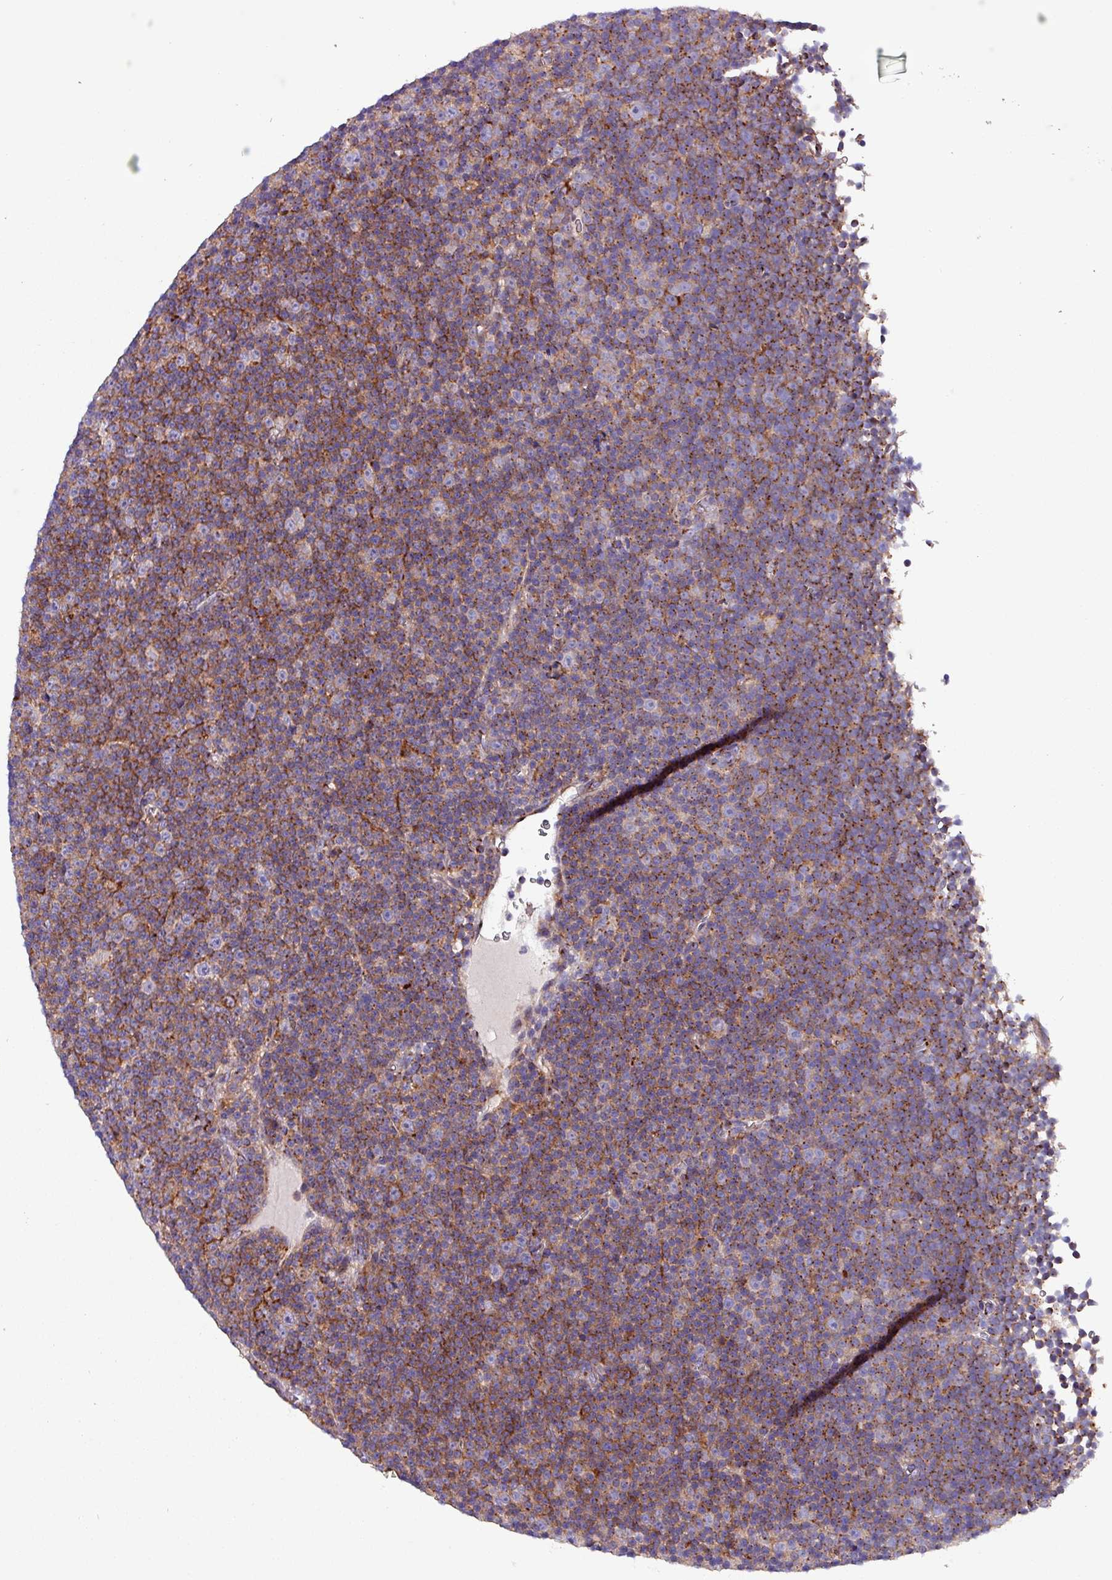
{"staining": {"intensity": "moderate", "quantity": "<25%", "location": "cytoplasmic/membranous"}, "tissue": "lymphoma", "cell_type": "Tumor cells", "image_type": "cancer", "snomed": [{"axis": "morphology", "description": "Malignant lymphoma, non-Hodgkin's type, Low grade"}, {"axis": "topography", "description": "Lymph node"}], "caption": "Low-grade malignant lymphoma, non-Hodgkin's type stained for a protein (brown) exhibits moderate cytoplasmic/membranous positive expression in about <25% of tumor cells.", "gene": "VAMP4", "patient": {"sex": "female", "age": 67}}